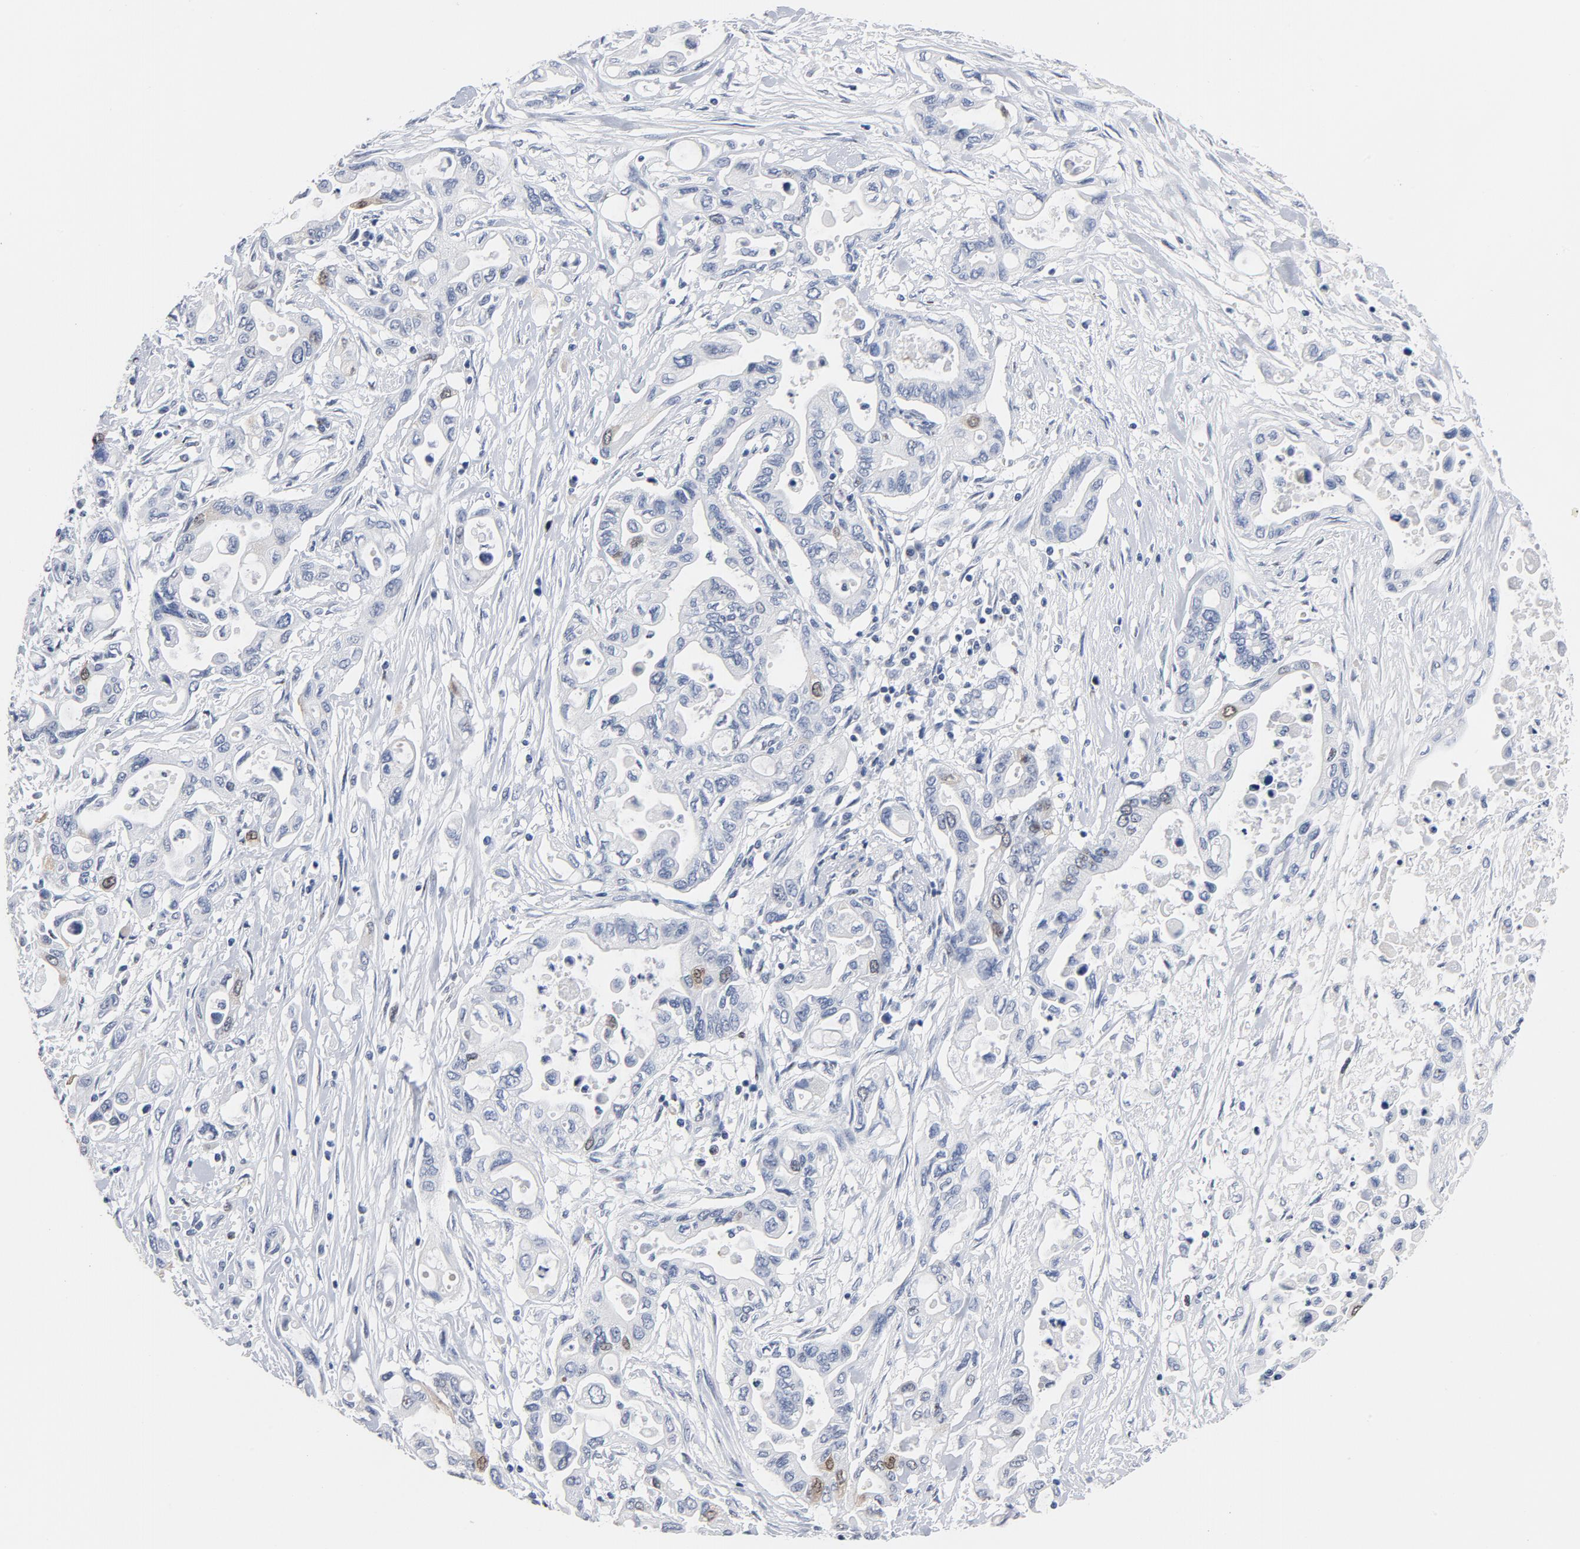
{"staining": {"intensity": "weak", "quantity": "<25%", "location": "nuclear"}, "tissue": "pancreatic cancer", "cell_type": "Tumor cells", "image_type": "cancer", "snomed": [{"axis": "morphology", "description": "Adenocarcinoma, NOS"}, {"axis": "topography", "description": "Pancreas"}], "caption": "Pancreatic cancer (adenocarcinoma) was stained to show a protein in brown. There is no significant expression in tumor cells. (DAB immunohistochemistry (IHC) with hematoxylin counter stain).", "gene": "CDC20", "patient": {"sex": "female", "age": 57}}